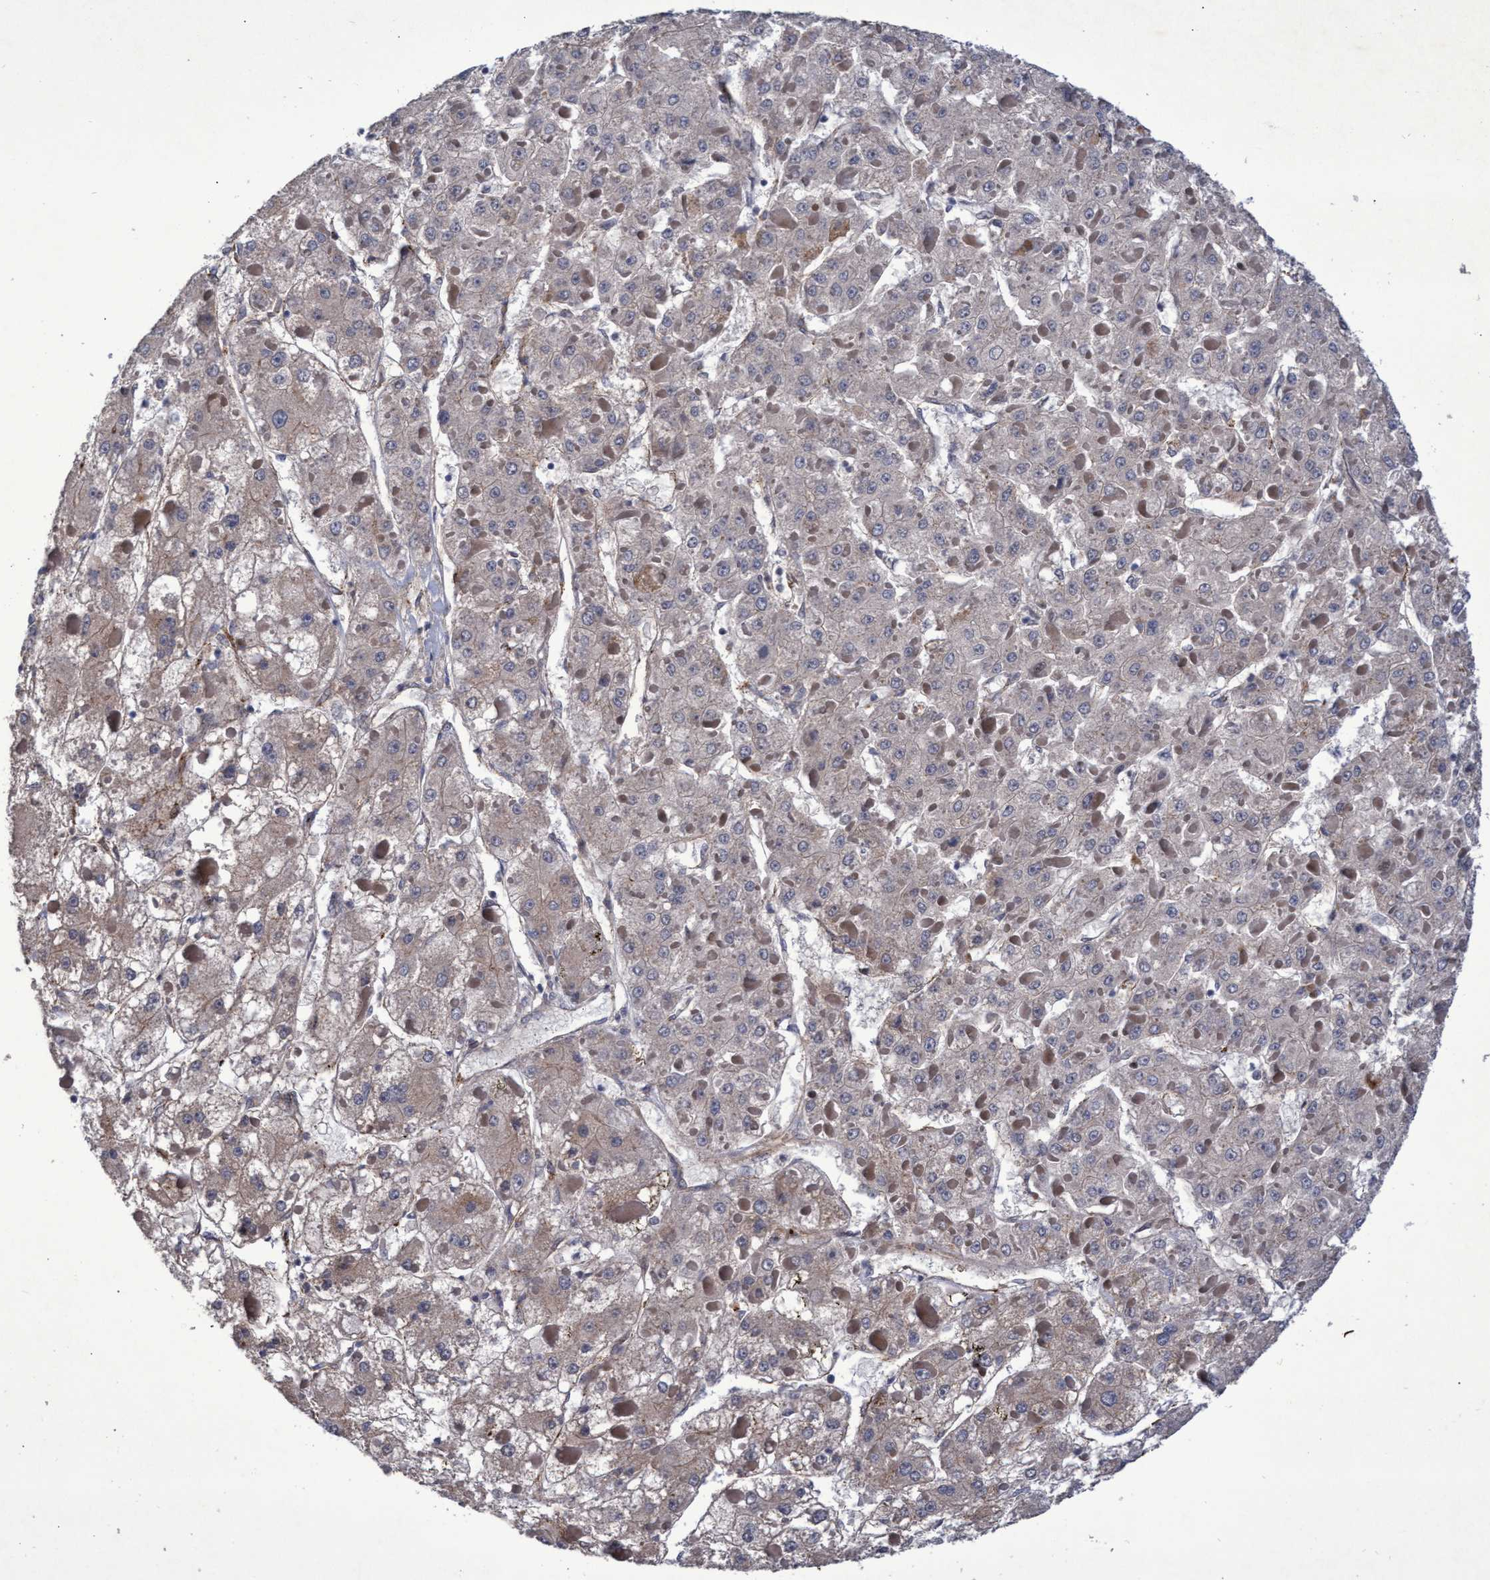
{"staining": {"intensity": "moderate", "quantity": "<25%", "location": "cytoplasmic/membranous"}, "tissue": "liver cancer", "cell_type": "Tumor cells", "image_type": "cancer", "snomed": [{"axis": "morphology", "description": "Carcinoma, Hepatocellular, NOS"}, {"axis": "topography", "description": "Liver"}], "caption": "Immunohistochemical staining of liver cancer exhibits low levels of moderate cytoplasmic/membranous protein positivity in approximately <25% of tumor cells.", "gene": "ZNF750", "patient": {"sex": "female", "age": 73}}